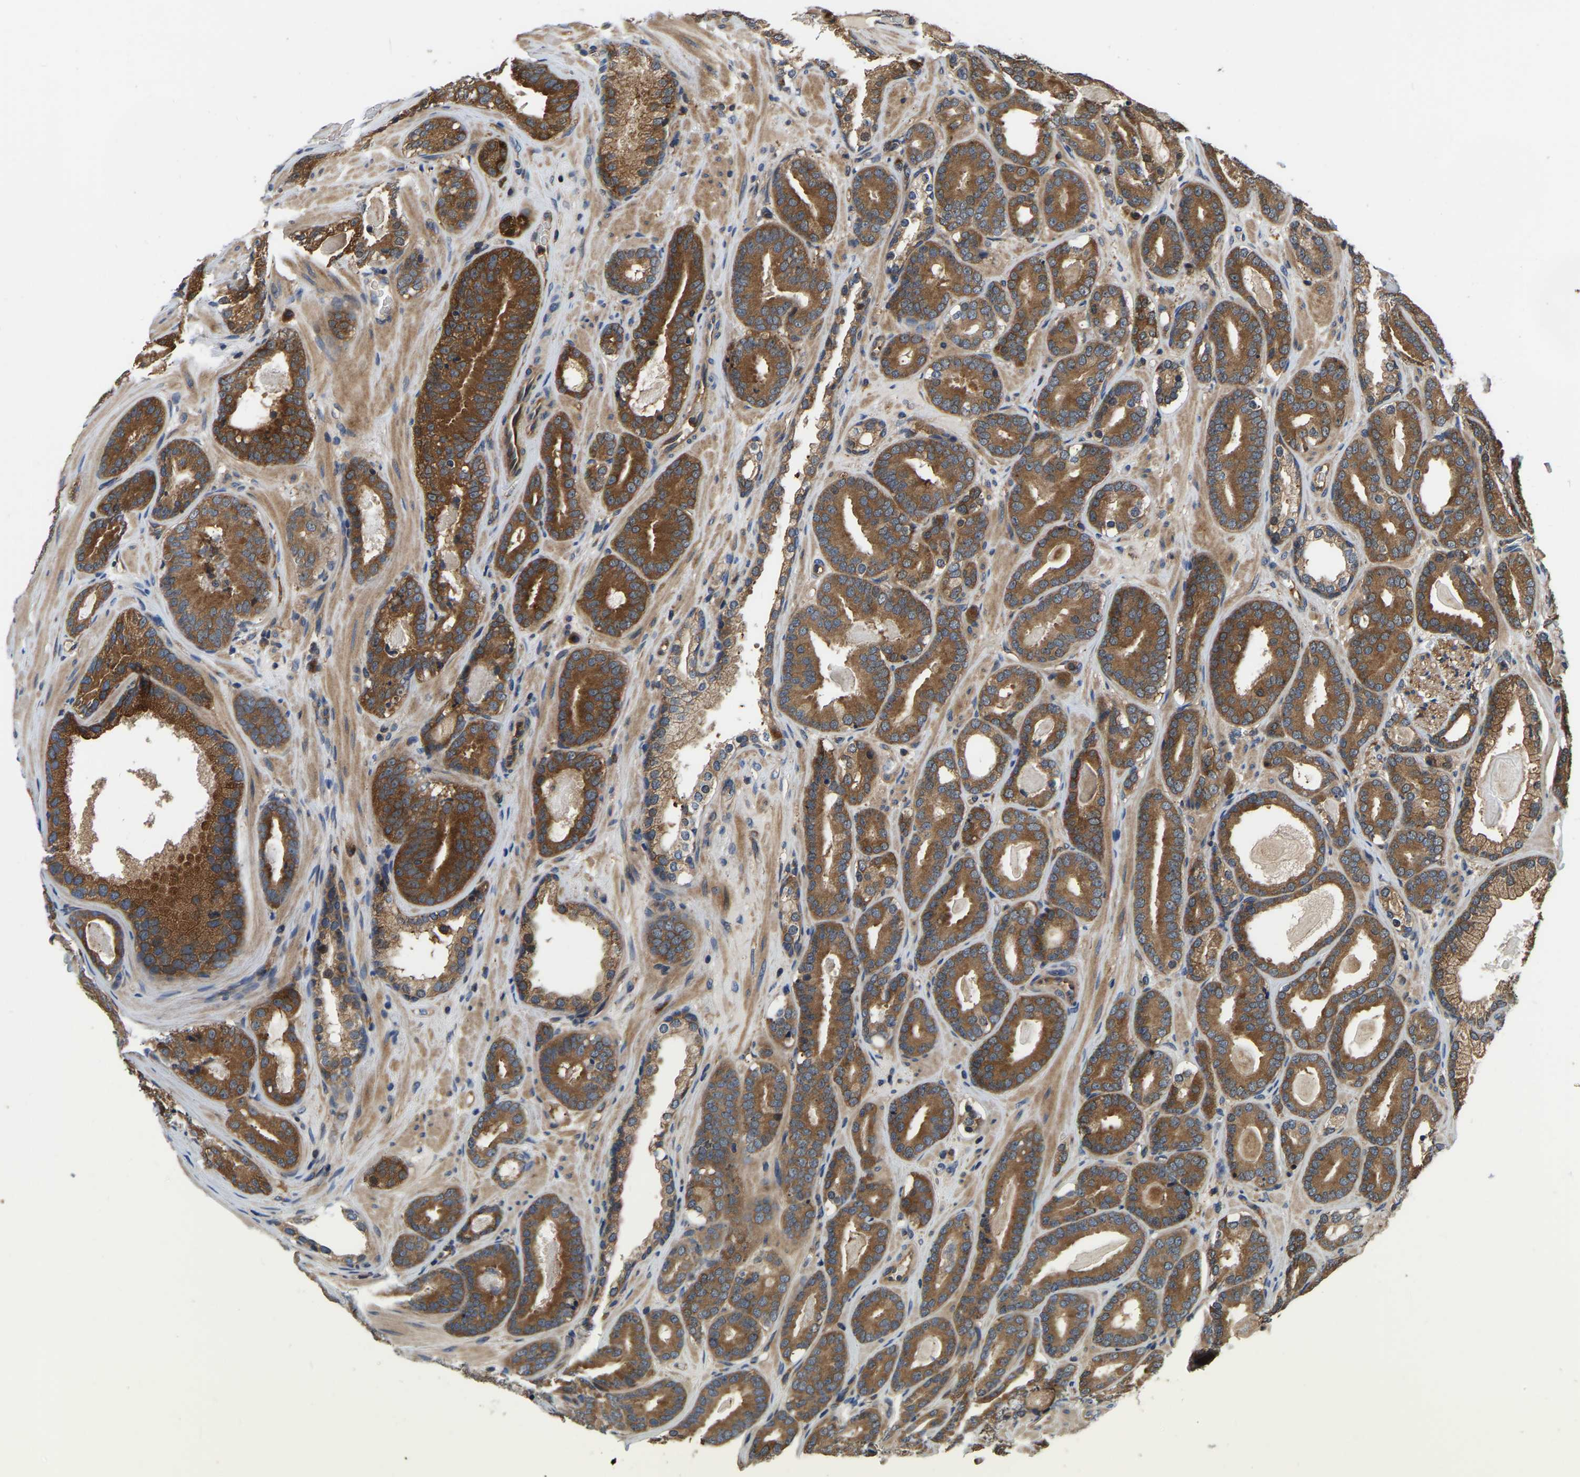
{"staining": {"intensity": "strong", "quantity": ">75%", "location": "cytoplasmic/membranous"}, "tissue": "prostate cancer", "cell_type": "Tumor cells", "image_type": "cancer", "snomed": [{"axis": "morphology", "description": "Adenocarcinoma, High grade"}, {"axis": "topography", "description": "Prostate"}], "caption": "Immunohistochemistry (DAB (3,3'-diaminobenzidine)) staining of human adenocarcinoma (high-grade) (prostate) exhibits strong cytoplasmic/membranous protein expression in approximately >75% of tumor cells.", "gene": "GARS1", "patient": {"sex": "male", "age": 60}}